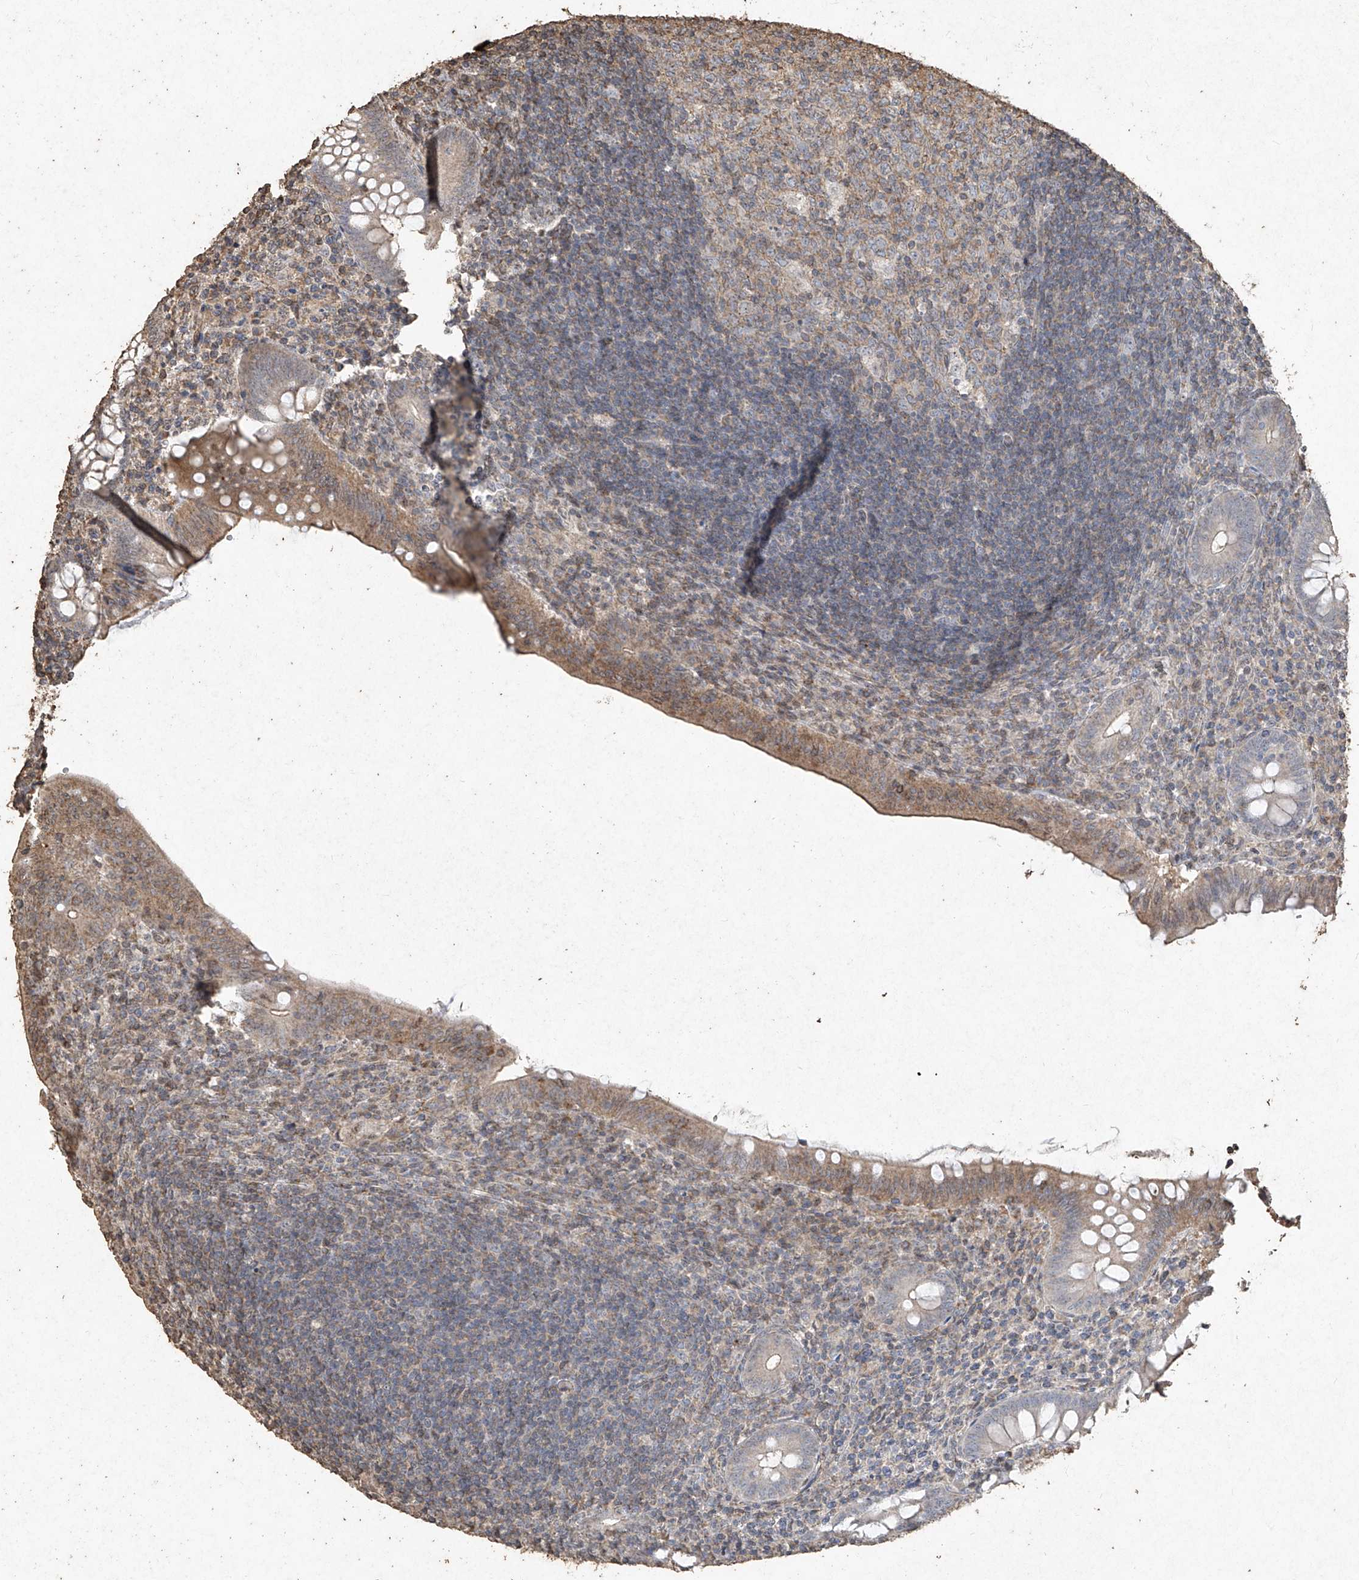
{"staining": {"intensity": "strong", "quantity": "<25%", "location": "cytoplasmic/membranous"}, "tissue": "appendix", "cell_type": "Glandular cells", "image_type": "normal", "snomed": [{"axis": "morphology", "description": "Normal tissue, NOS"}, {"axis": "topography", "description": "Appendix"}], "caption": "Appendix was stained to show a protein in brown. There is medium levels of strong cytoplasmic/membranous staining in approximately <25% of glandular cells. Using DAB (brown) and hematoxylin (blue) stains, captured at high magnification using brightfield microscopy.", "gene": "ERBB3", "patient": {"sex": "male", "age": 14}}